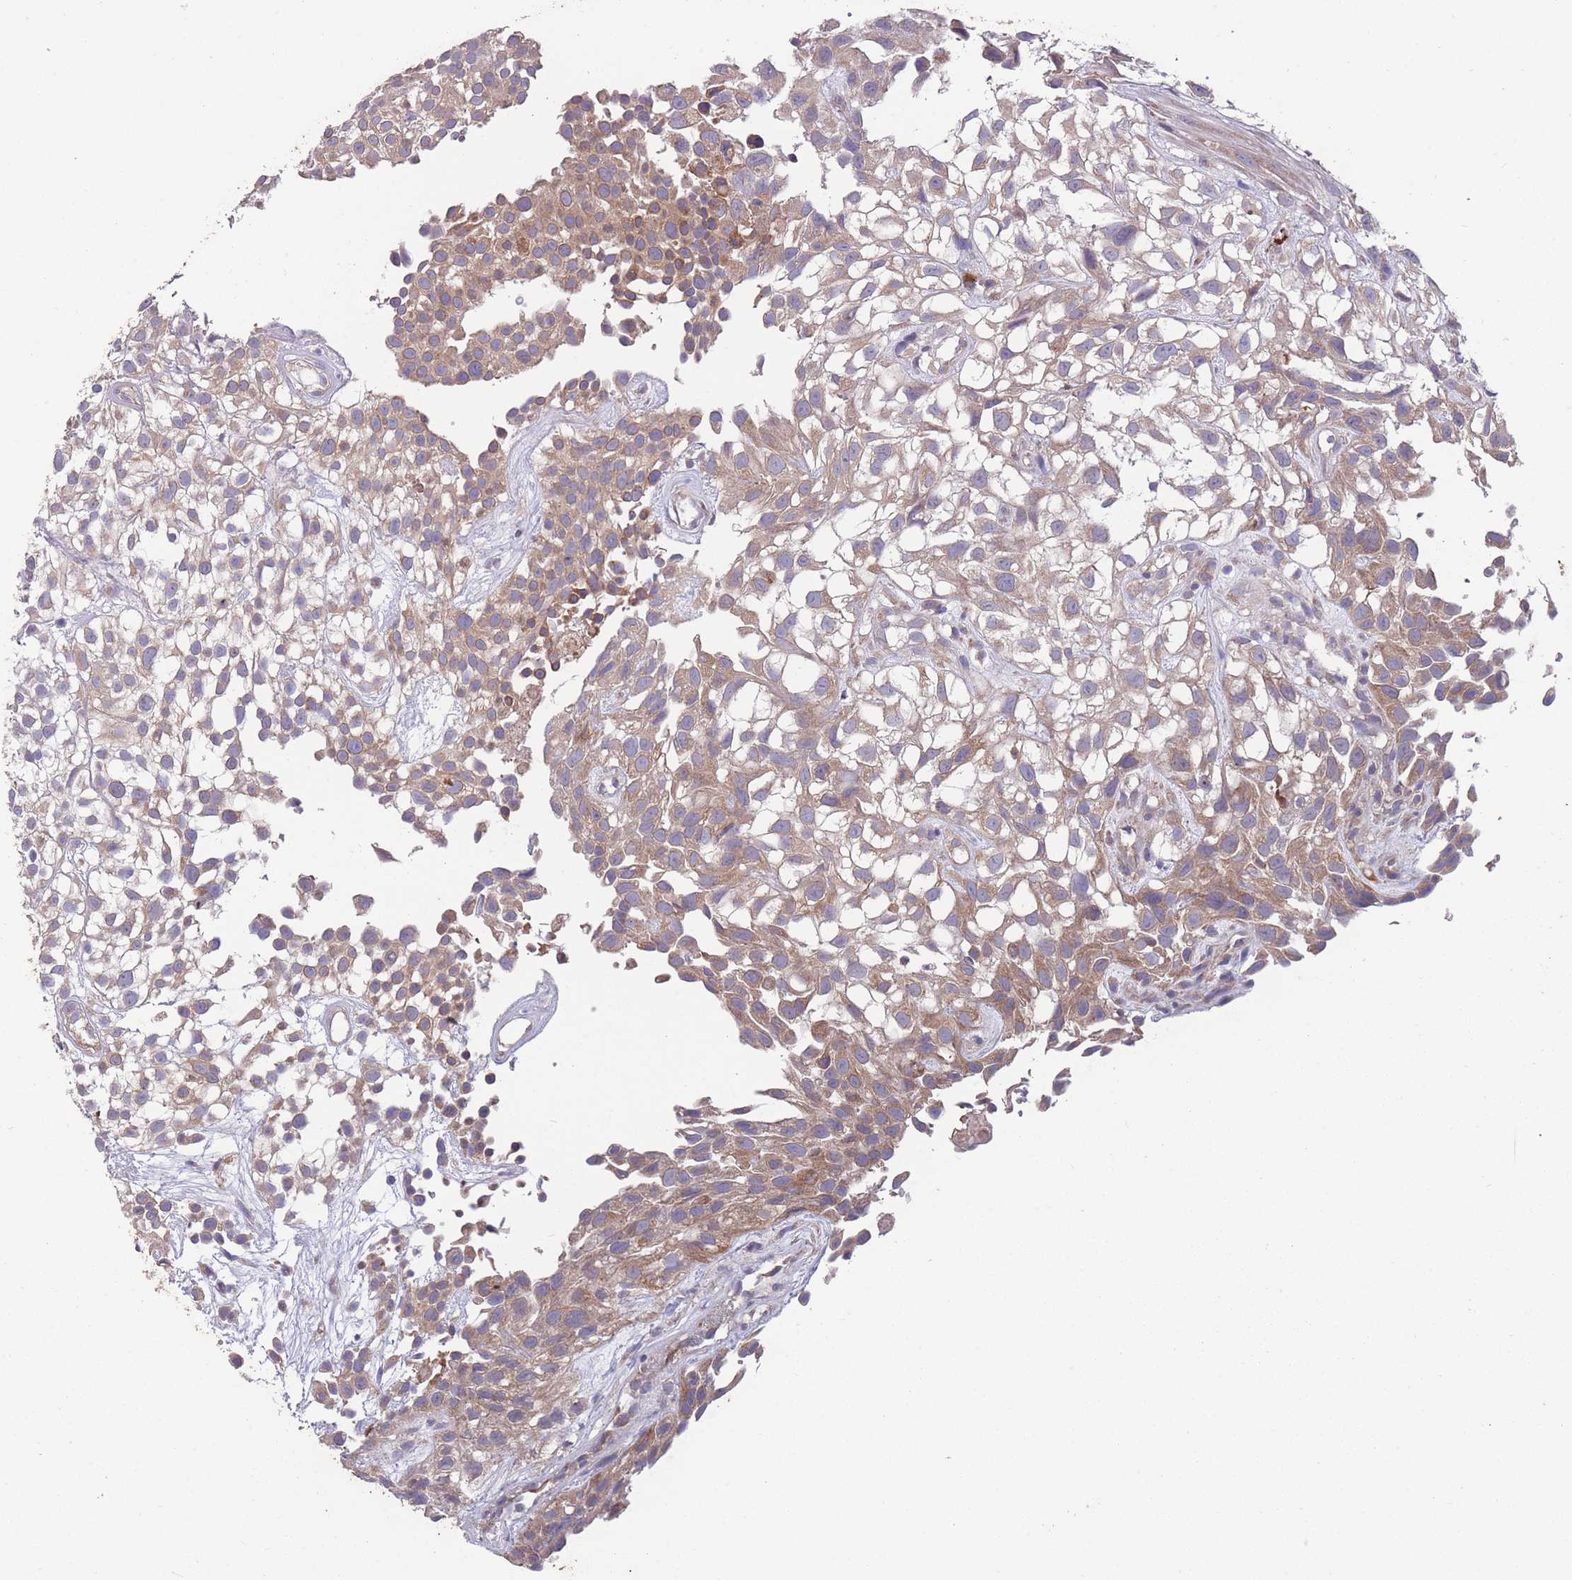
{"staining": {"intensity": "moderate", "quantity": ">75%", "location": "cytoplasmic/membranous"}, "tissue": "urothelial cancer", "cell_type": "Tumor cells", "image_type": "cancer", "snomed": [{"axis": "morphology", "description": "Urothelial carcinoma, High grade"}, {"axis": "topography", "description": "Urinary bladder"}], "caption": "The micrograph shows immunohistochemical staining of high-grade urothelial carcinoma. There is moderate cytoplasmic/membranous expression is identified in about >75% of tumor cells.", "gene": "STIM2", "patient": {"sex": "male", "age": 56}}